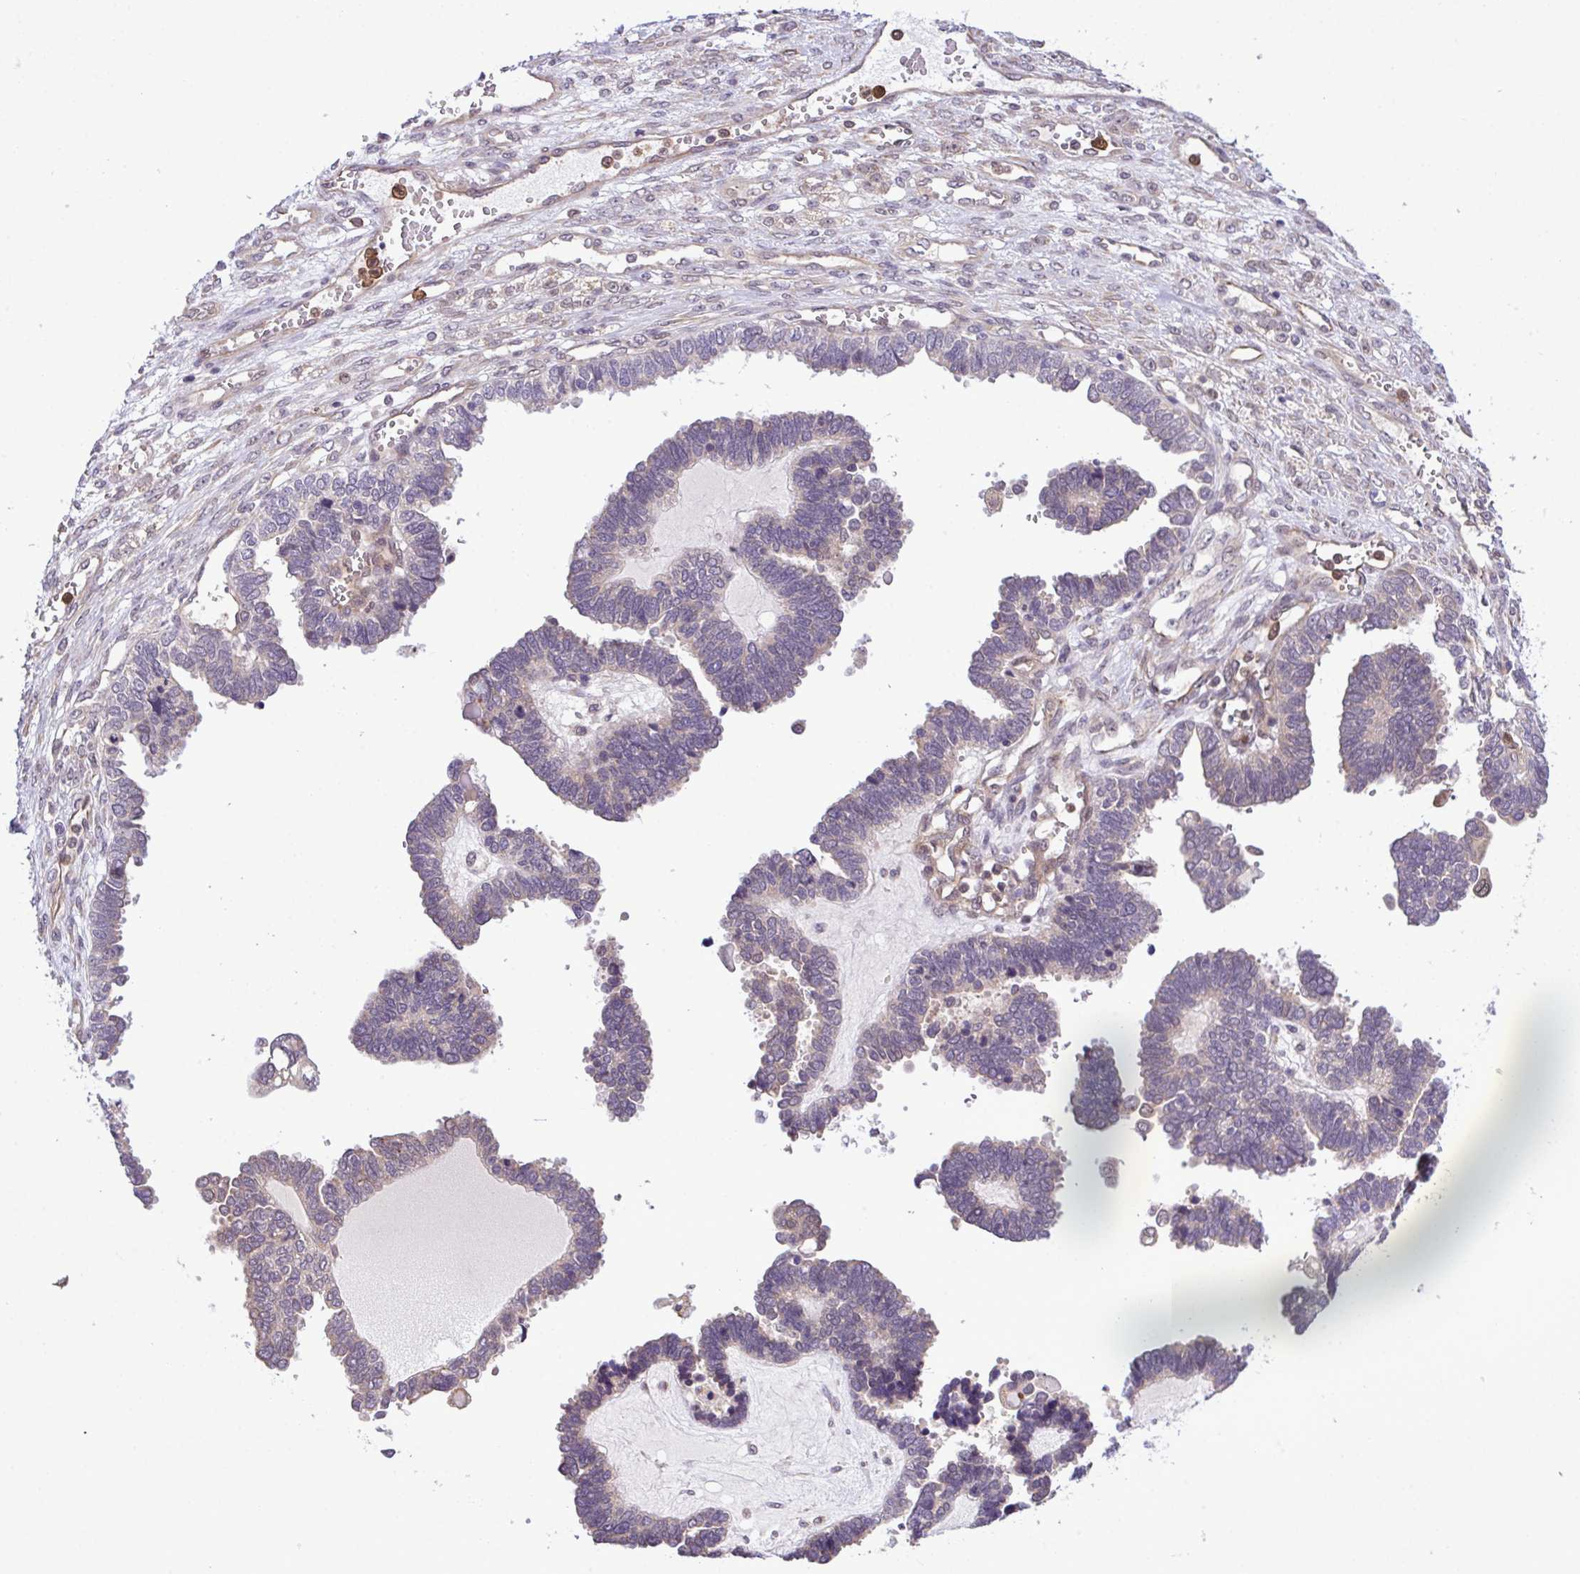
{"staining": {"intensity": "negative", "quantity": "none", "location": "none"}, "tissue": "ovarian cancer", "cell_type": "Tumor cells", "image_type": "cancer", "snomed": [{"axis": "morphology", "description": "Cystadenocarcinoma, serous, NOS"}, {"axis": "topography", "description": "Ovary"}], "caption": "This is a image of immunohistochemistry (IHC) staining of ovarian cancer, which shows no positivity in tumor cells.", "gene": "CMPK1", "patient": {"sex": "female", "age": 51}}